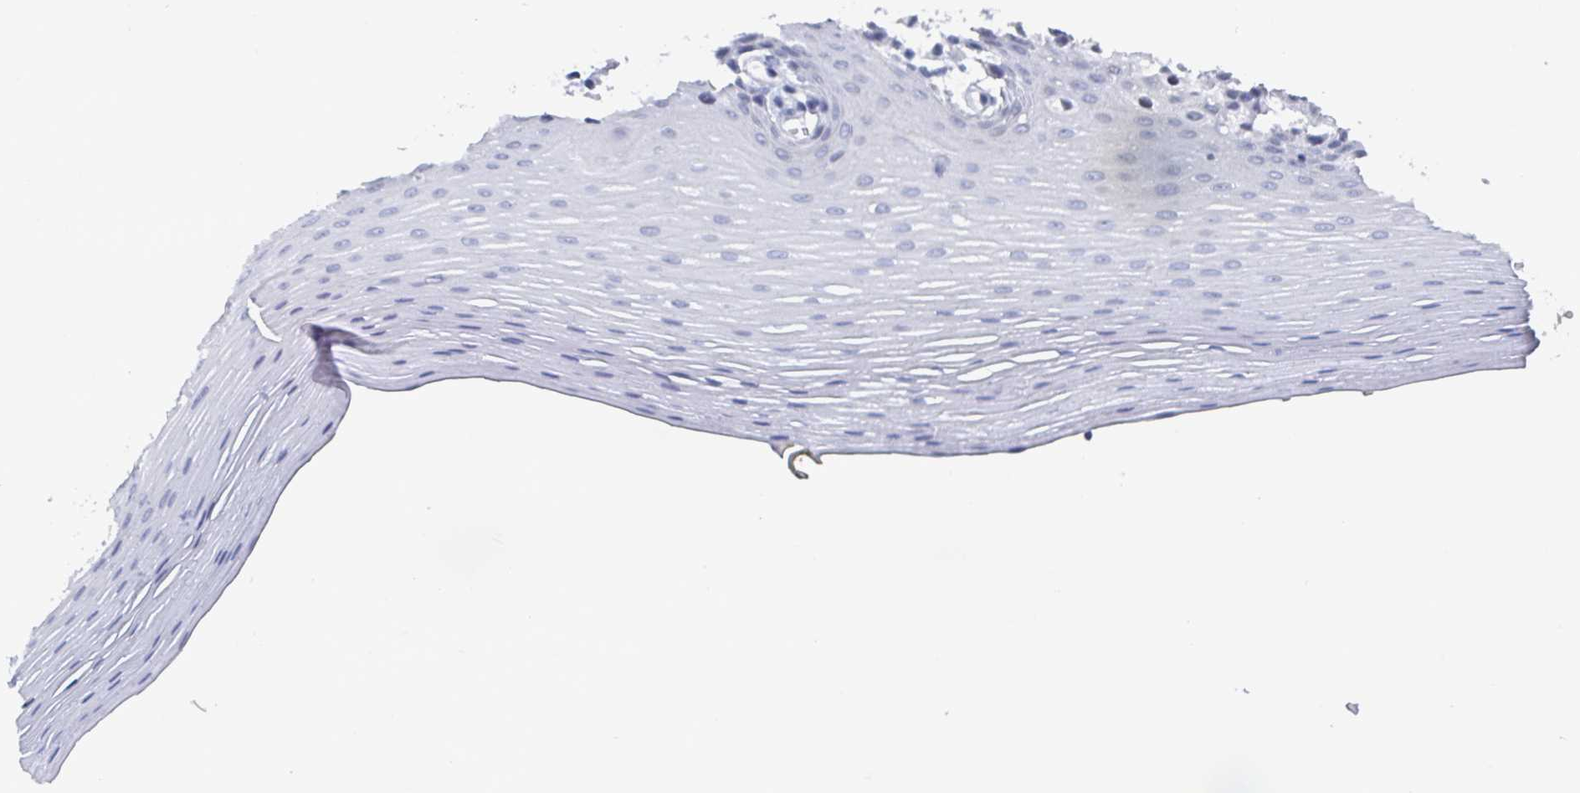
{"staining": {"intensity": "negative", "quantity": "none", "location": "none"}, "tissue": "oral mucosa", "cell_type": "Squamous epithelial cells", "image_type": "normal", "snomed": [{"axis": "morphology", "description": "Normal tissue, NOS"}, {"axis": "topography", "description": "Oral tissue"}], "caption": "Immunohistochemistry (IHC) micrograph of unremarkable oral mucosa stained for a protein (brown), which demonstrates no staining in squamous epithelial cells. Brightfield microscopy of IHC stained with DAB (brown) and hematoxylin (blue), captured at high magnification.", "gene": "CAMKV", "patient": {"sex": "female", "age": 81}}